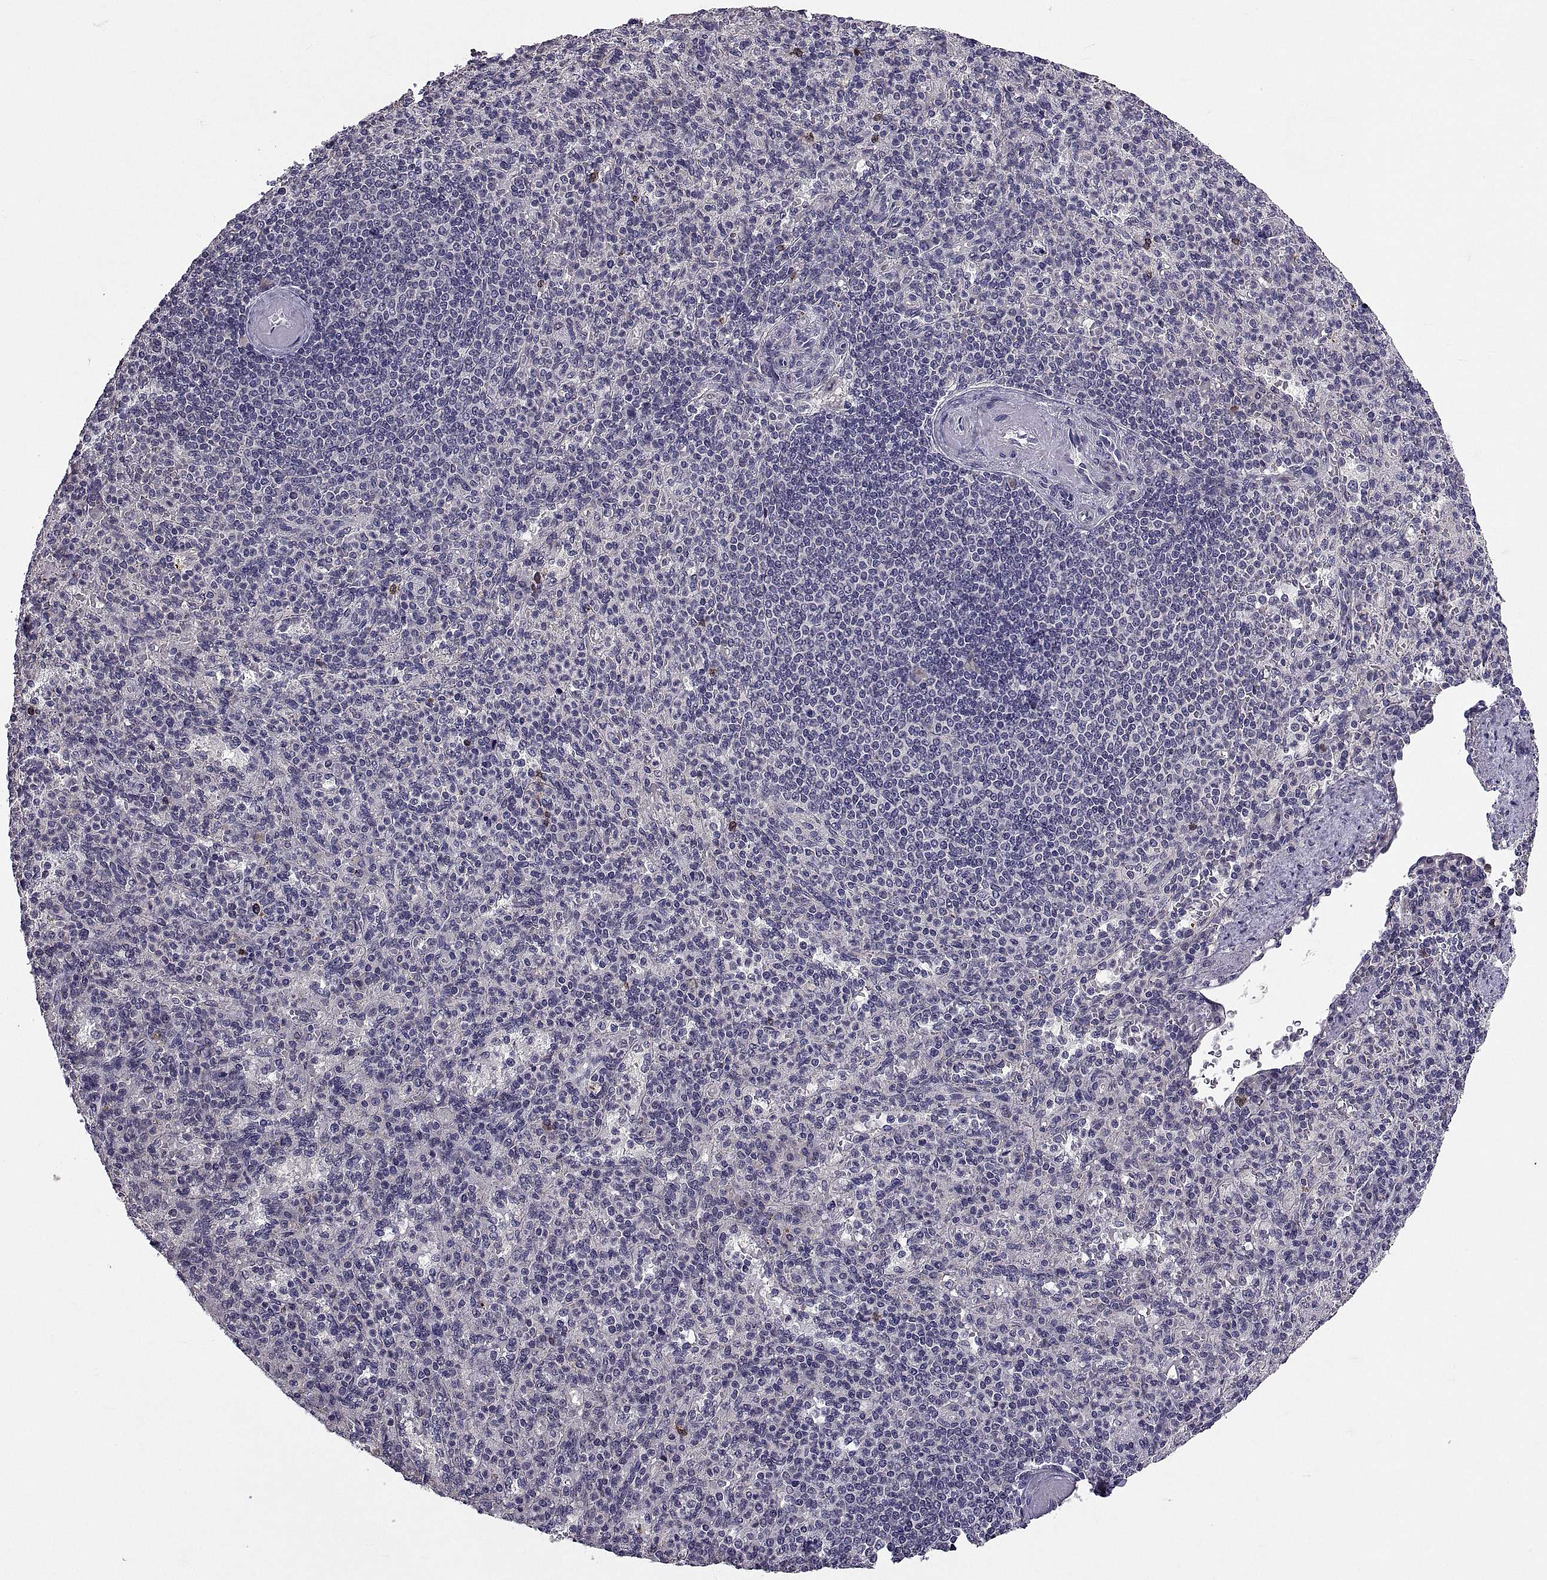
{"staining": {"intensity": "negative", "quantity": "none", "location": "none"}, "tissue": "spleen", "cell_type": "Cells in red pulp", "image_type": "normal", "snomed": [{"axis": "morphology", "description": "Normal tissue, NOS"}, {"axis": "topography", "description": "Spleen"}], "caption": "This is an immunohistochemistry histopathology image of normal human spleen. There is no positivity in cells in red pulp.", "gene": "NPTX2", "patient": {"sex": "female", "age": 74}}